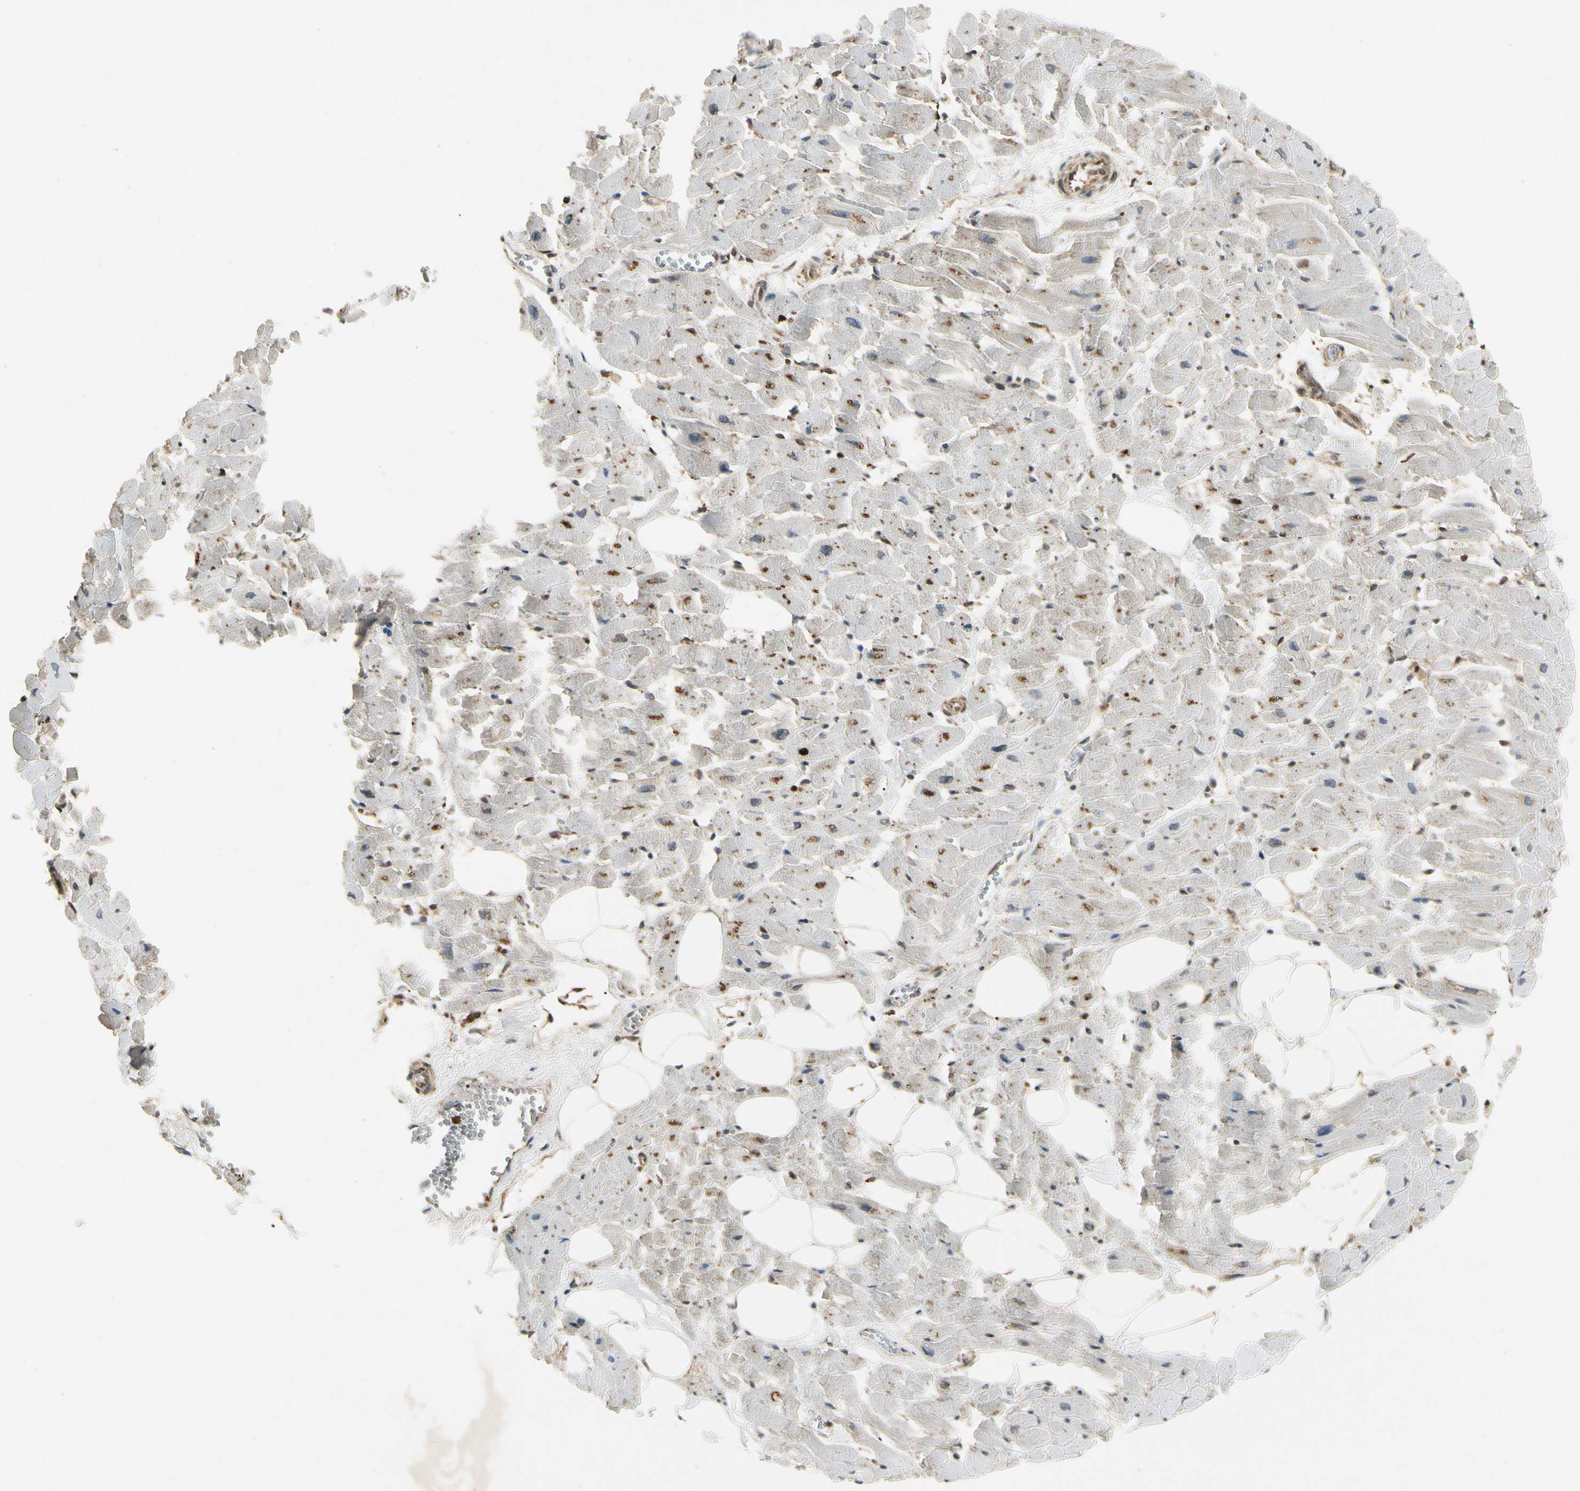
{"staining": {"intensity": "moderate", "quantity": "25%-75%", "location": "cytoplasmic/membranous"}, "tissue": "heart muscle", "cell_type": "Cardiomyocytes", "image_type": "normal", "snomed": [{"axis": "morphology", "description": "Normal tissue, NOS"}, {"axis": "topography", "description": "Heart"}], "caption": "Immunohistochemical staining of normal heart muscle exhibits 25%-75% levels of moderate cytoplasmic/membranous protein expression in about 25%-75% of cardiomyocytes.", "gene": "YWHAB", "patient": {"sex": "female", "age": 19}}